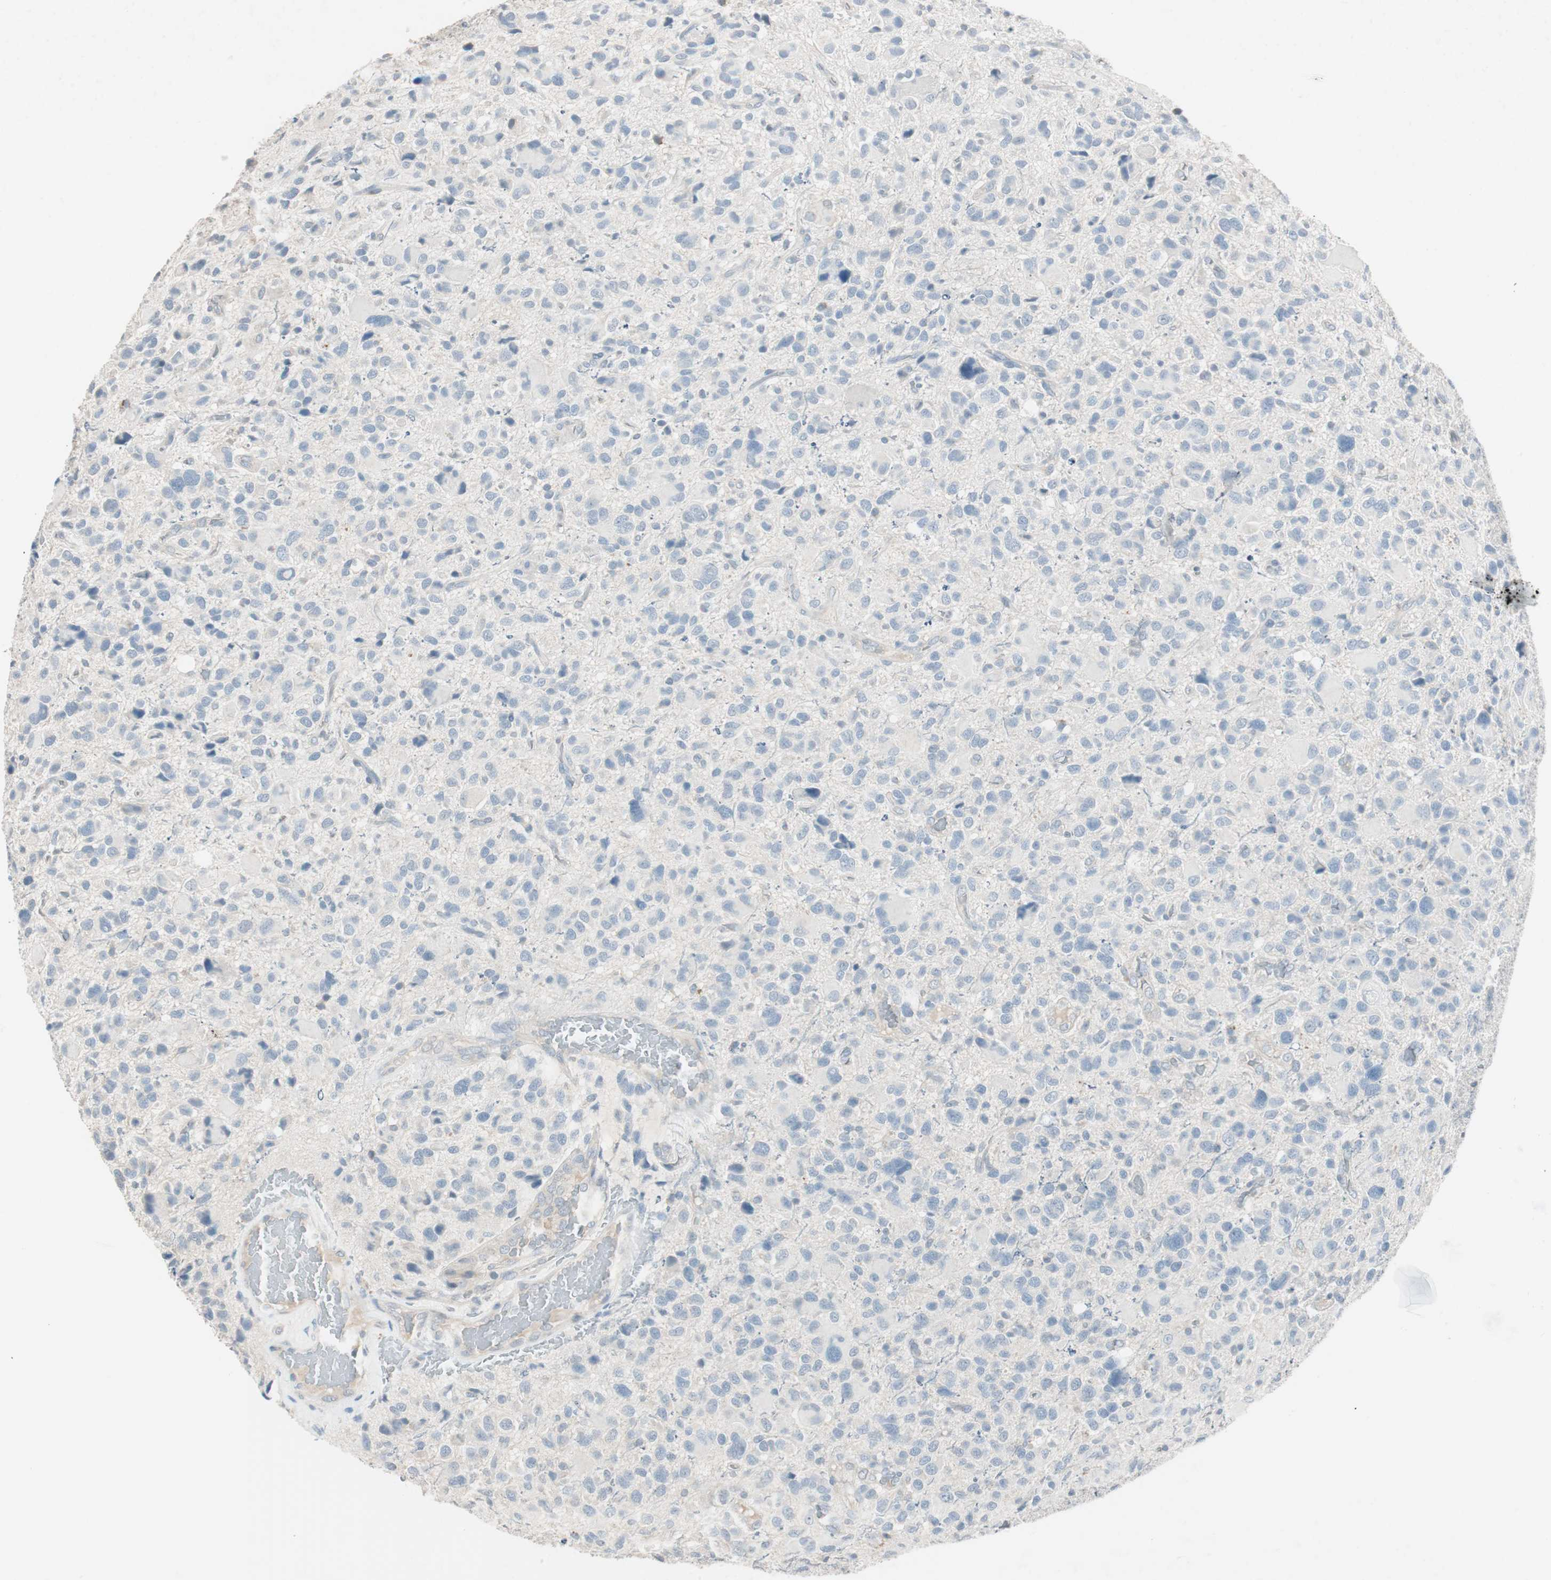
{"staining": {"intensity": "negative", "quantity": "none", "location": "none"}, "tissue": "glioma", "cell_type": "Tumor cells", "image_type": "cancer", "snomed": [{"axis": "morphology", "description": "Glioma, malignant, High grade"}, {"axis": "topography", "description": "Brain"}], "caption": "Immunohistochemistry micrograph of neoplastic tissue: malignant glioma (high-grade) stained with DAB (3,3'-diaminobenzidine) reveals no significant protein positivity in tumor cells. The staining was performed using DAB to visualize the protein expression in brown, while the nuclei were stained in blue with hematoxylin (Magnification: 20x).", "gene": "KHK", "patient": {"sex": "male", "age": 48}}